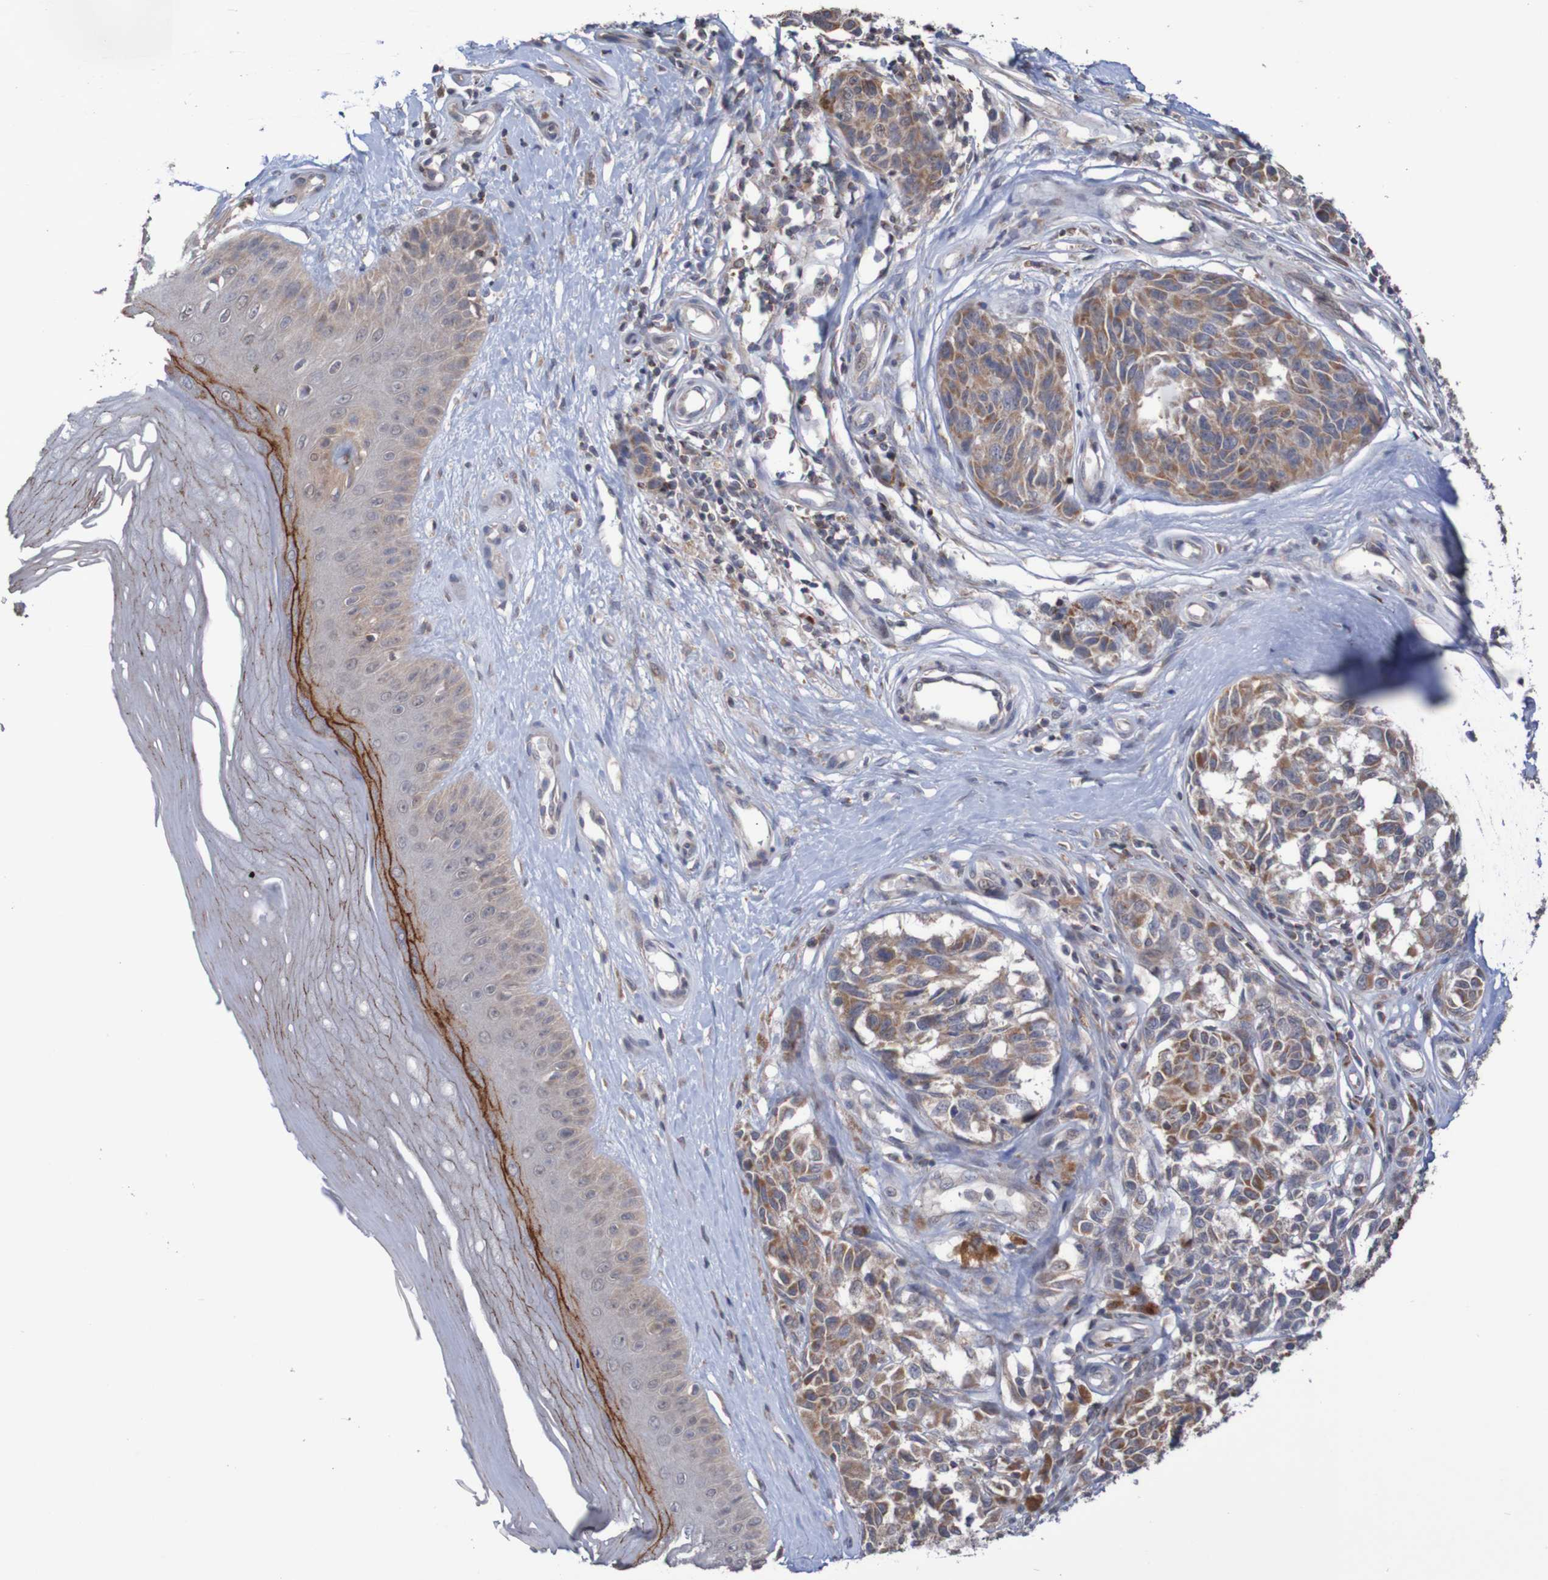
{"staining": {"intensity": "moderate", "quantity": ">75%", "location": "cytoplasmic/membranous"}, "tissue": "melanoma", "cell_type": "Tumor cells", "image_type": "cancer", "snomed": [{"axis": "morphology", "description": "Malignant melanoma, NOS"}, {"axis": "topography", "description": "Skin"}], "caption": "A photomicrograph of melanoma stained for a protein demonstrates moderate cytoplasmic/membranous brown staining in tumor cells.", "gene": "C3orf18", "patient": {"sex": "female", "age": 64}}